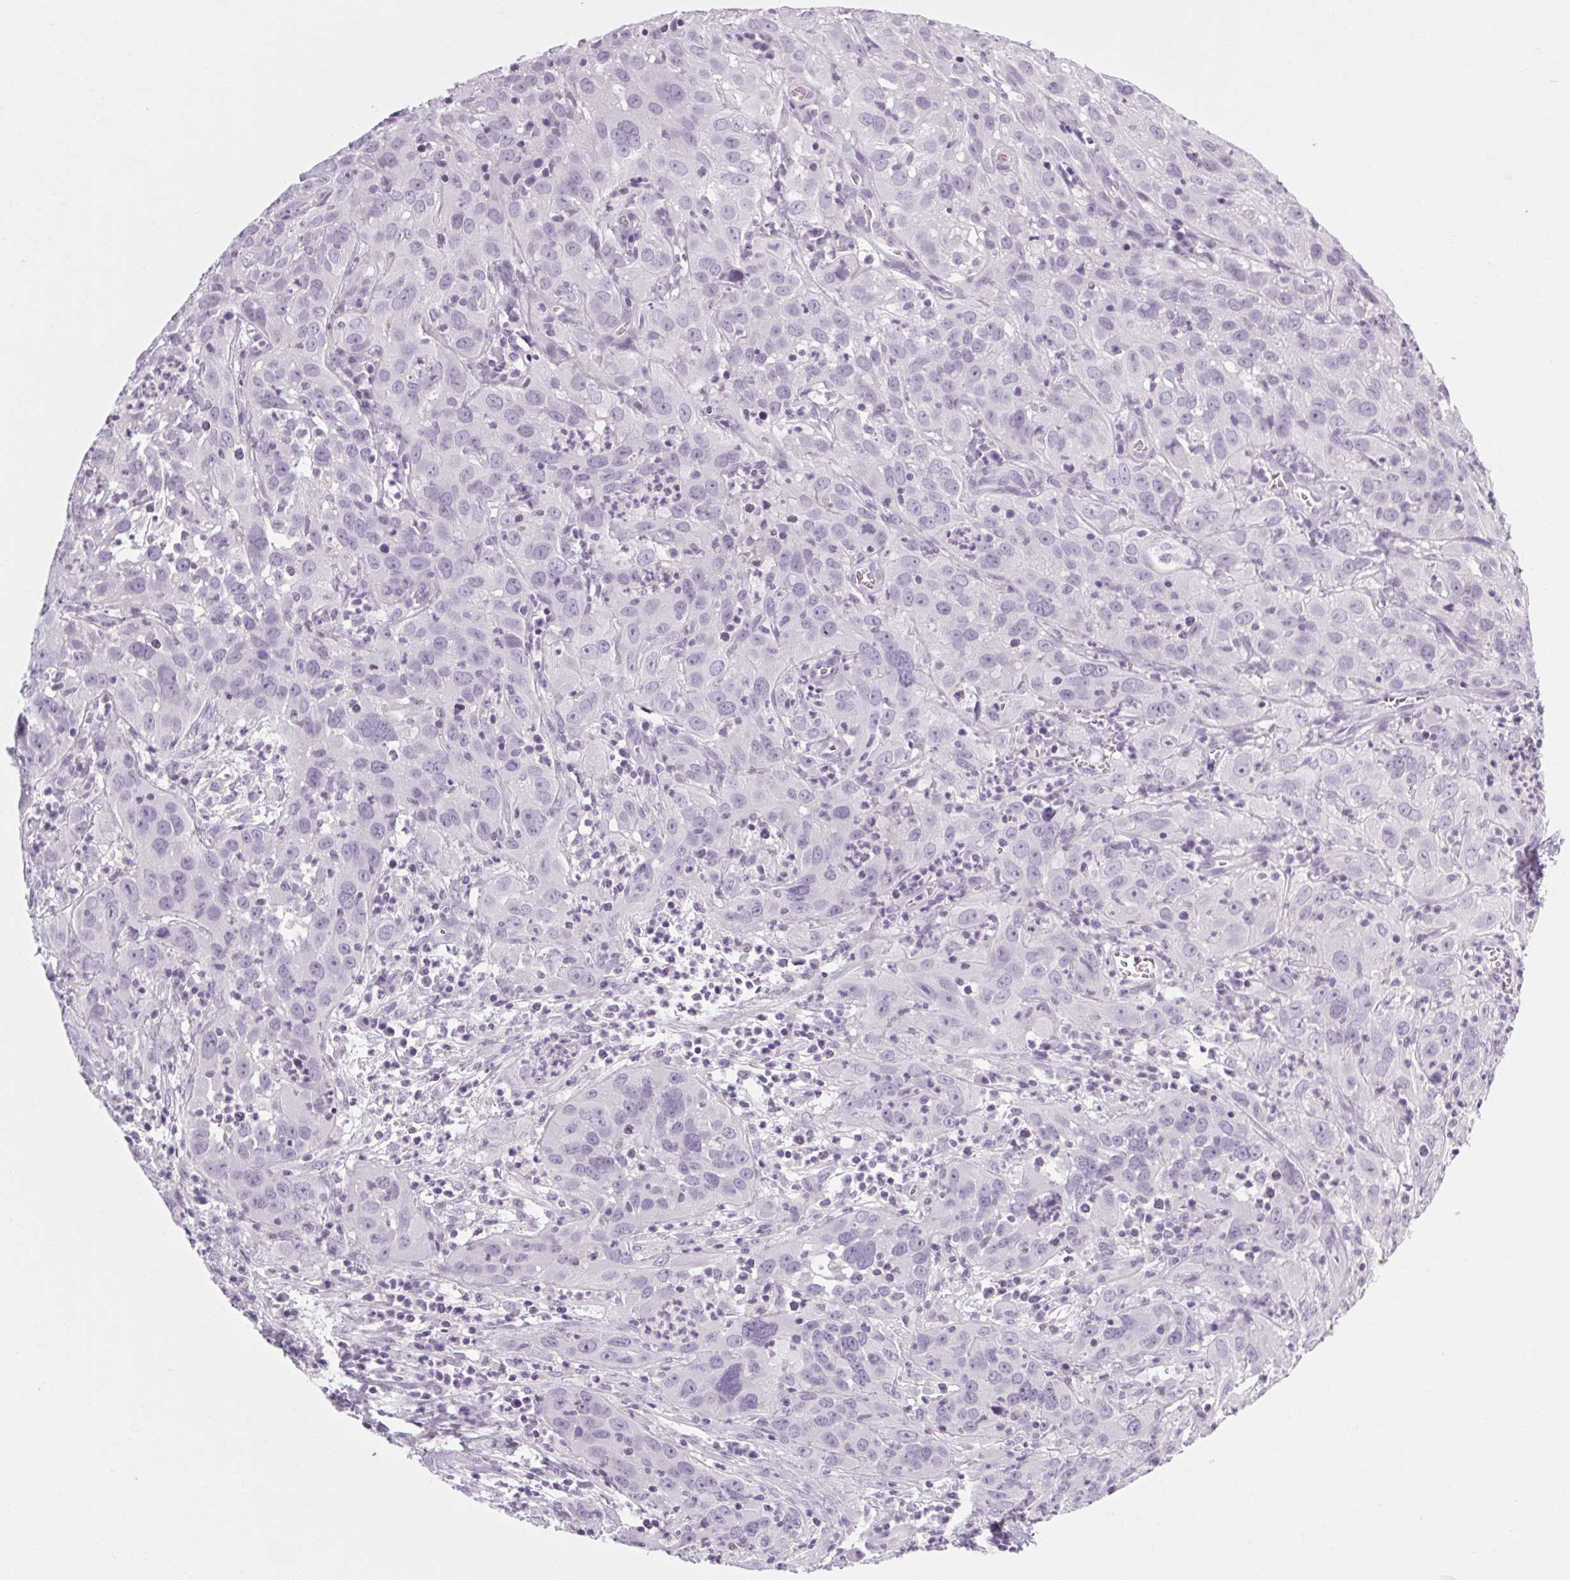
{"staining": {"intensity": "negative", "quantity": "none", "location": "none"}, "tissue": "cervical cancer", "cell_type": "Tumor cells", "image_type": "cancer", "snomed": [{"axis": "morphology", "description": "Squamous cell carcinoma, NOS"}, {"axis": "topography", "description": "Cervix"}], "caption": "Tumor cells show no significant protein expression in cervical squamous cell carcinoma.", "gene": "POMC", "patient": {"sex": "female", "age": 32}}